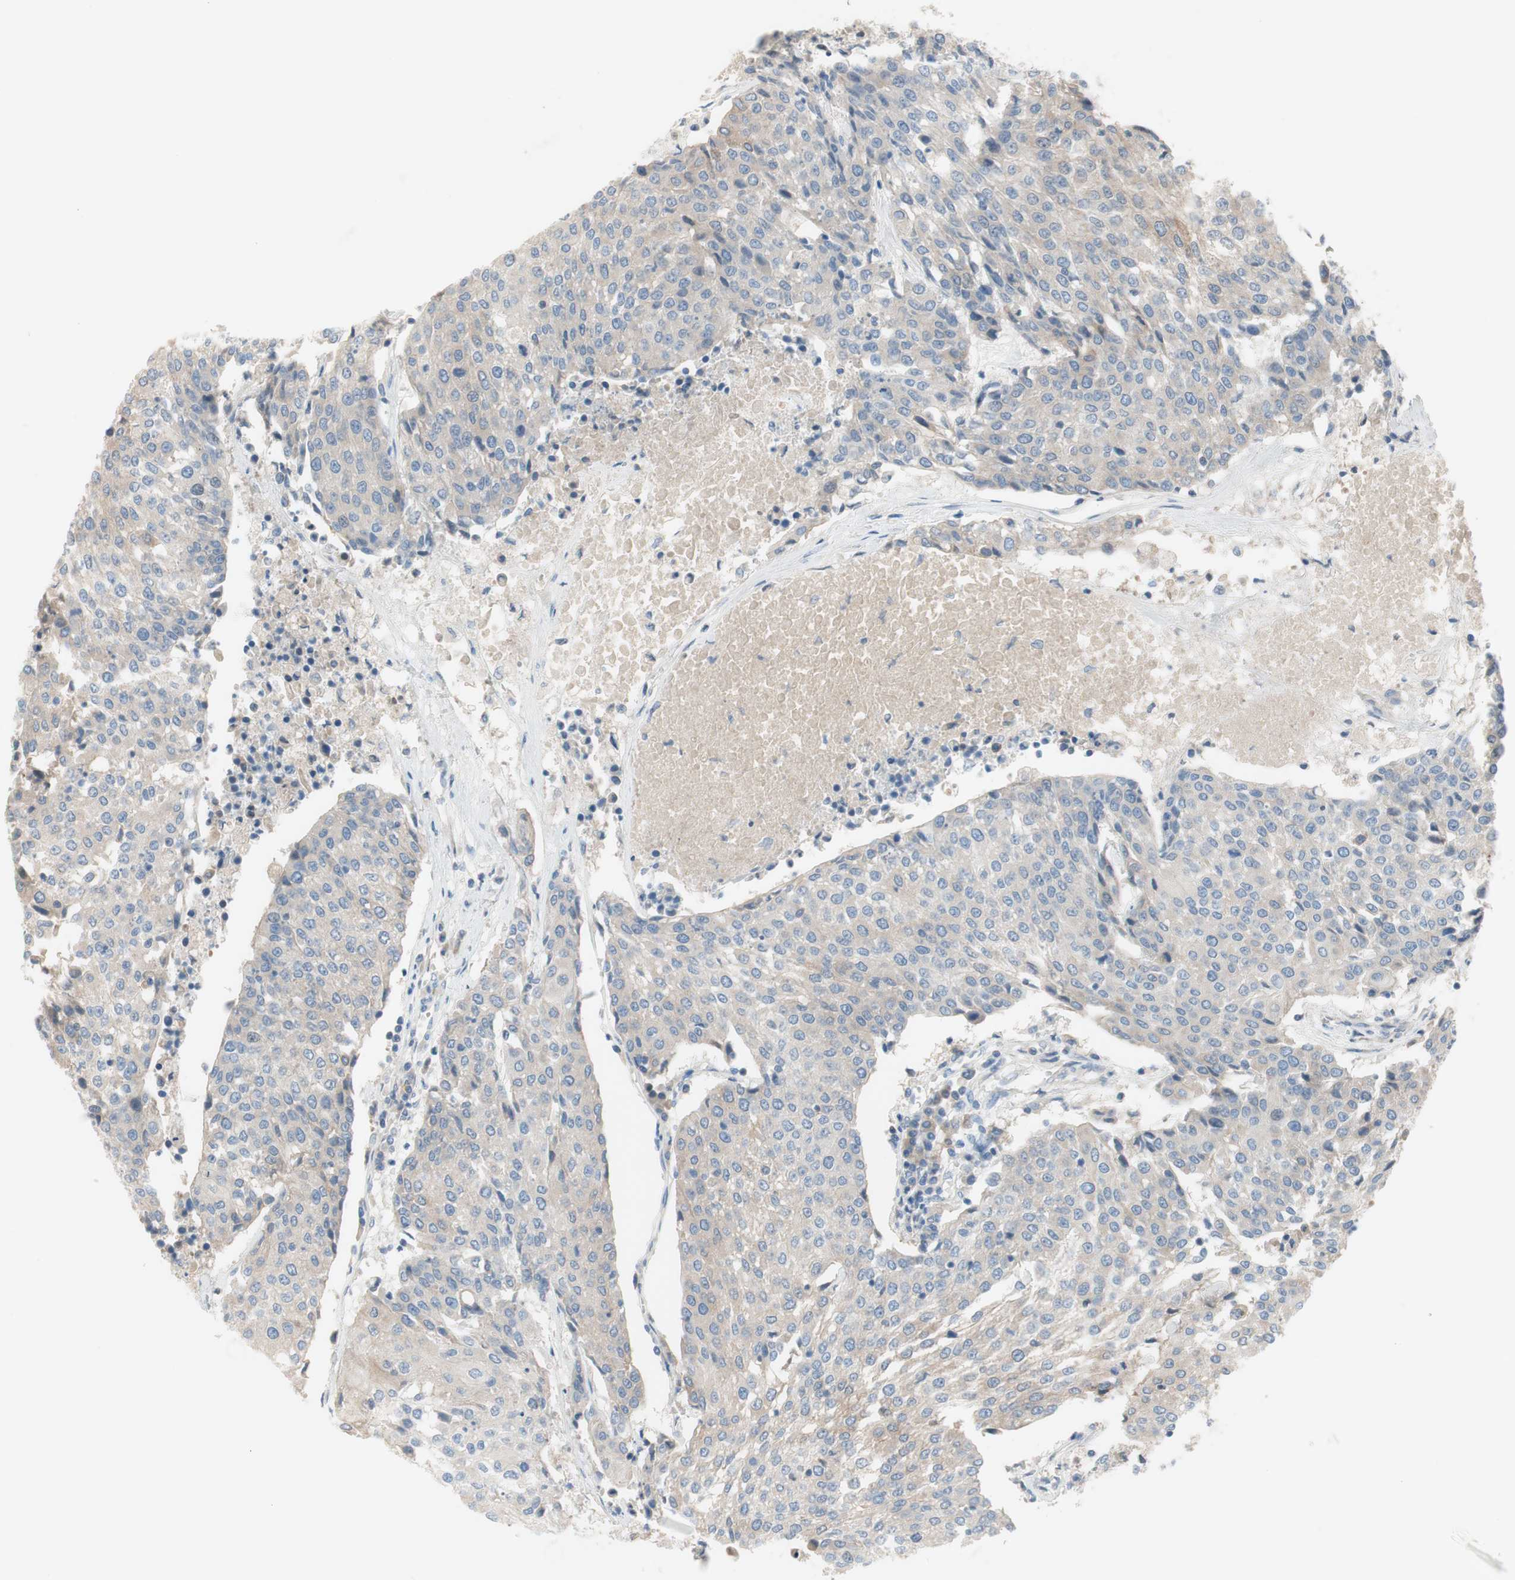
{"staining": {"intensity": "weak", "quantity": "<25%", "location": "cytoplasmic/membranous"}, "tissue": "urothelial cancer", "cell_type": "Tumor cells", "image_type": "cancer", "snomed": [{"axis": "morphology", "description": "Urothelial carcinoma, High grade"}, {"axis": "topography", "description": "Urinary bladder"}], "caption": "An immunohistochemistry image of high-grade urothelial carcinoma is shown. There is no staining in tumor cells of high-grade urothelial carcinoma.", "gene": "FDFT1", "patient": {"sex": "female", "age": 85}}